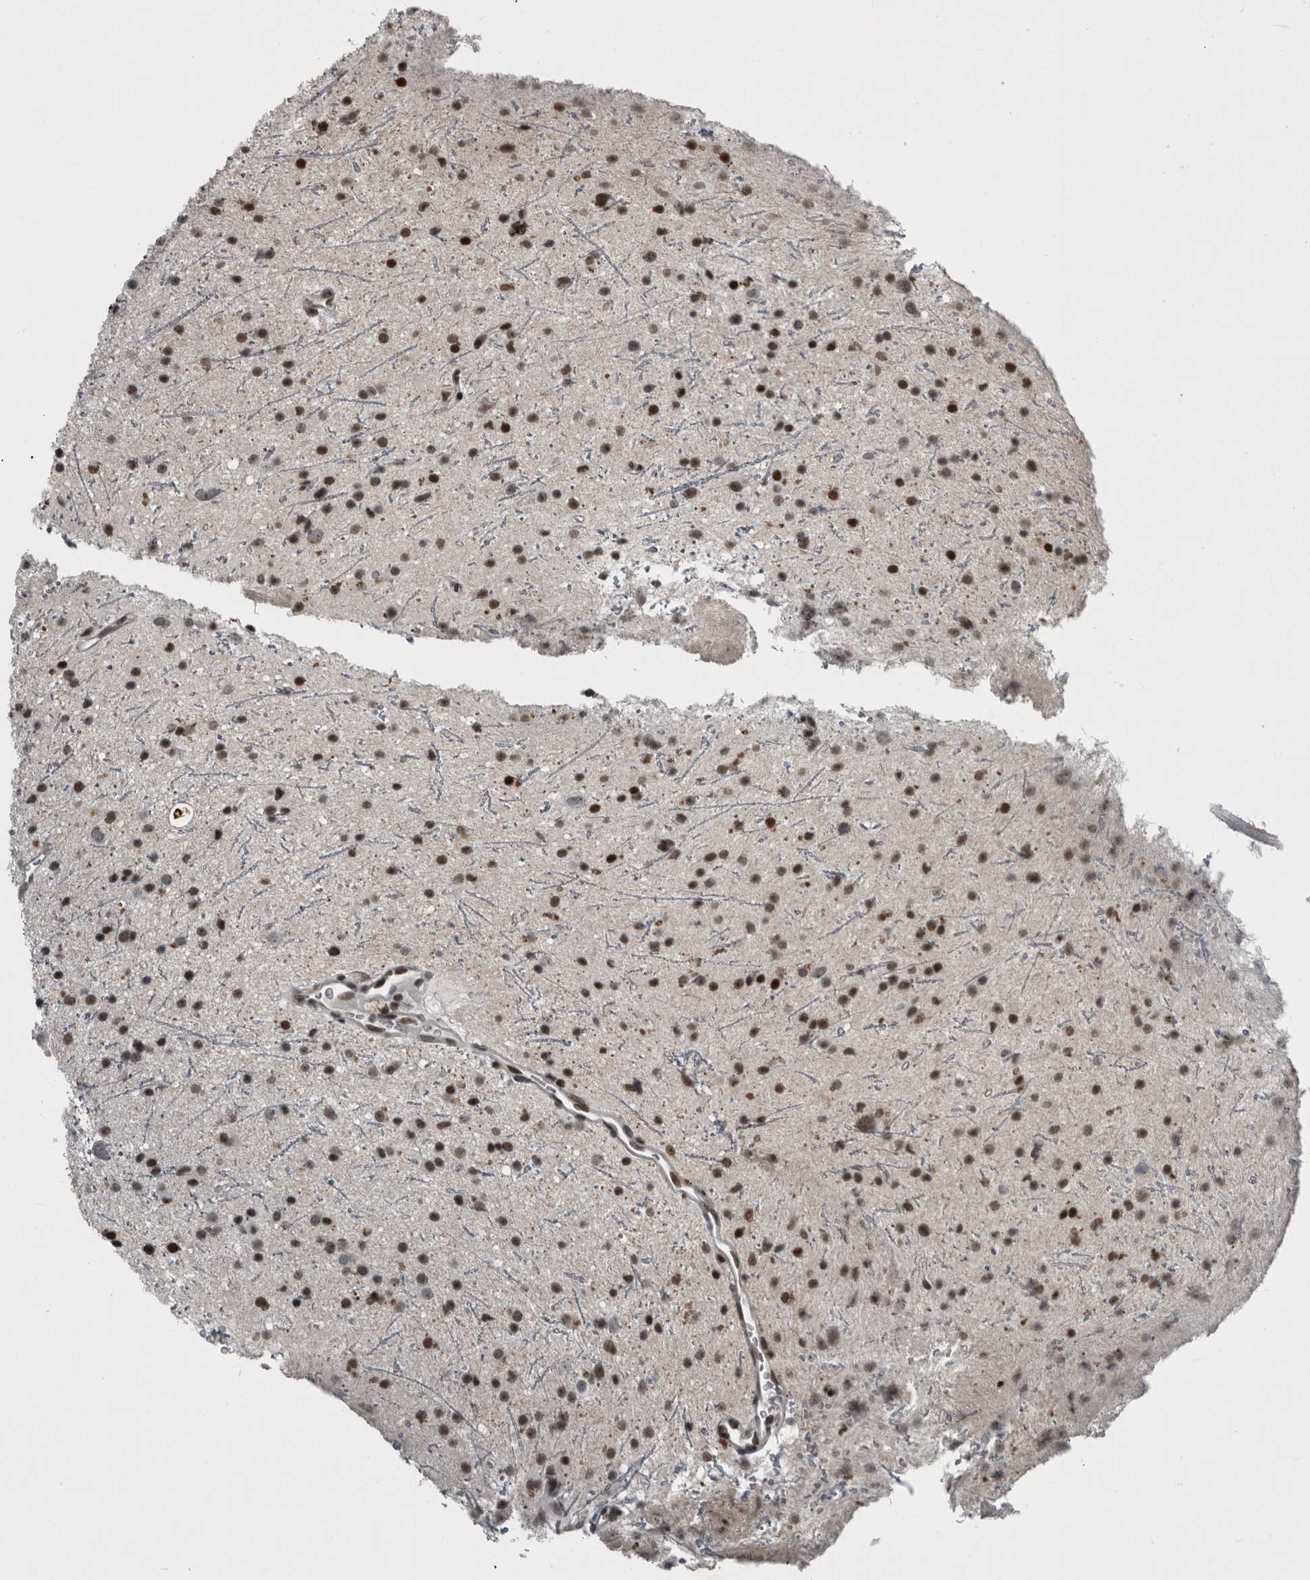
{"staining": {"intensity": "strong", "quantity": ">75%", "location": "nuclear"}, "tissue": "glioma", "cell_type": "Tumor cells", "image_type": "cancer", "snomed": [{"axis": "morphology", "description": "Glioma, malignant, Low grade"}, {"axis": "topography", "description": "Cerebral cortex"}], "caption": "An immunohistochemistry (IHC) histopathology image of neoplastic tissue is shown. Protein staining in brown highlights strong nuclear positivity in glioma within tumor cells.", "gene": "UNC50", "patient": {"sex": "female", "age": 39}}